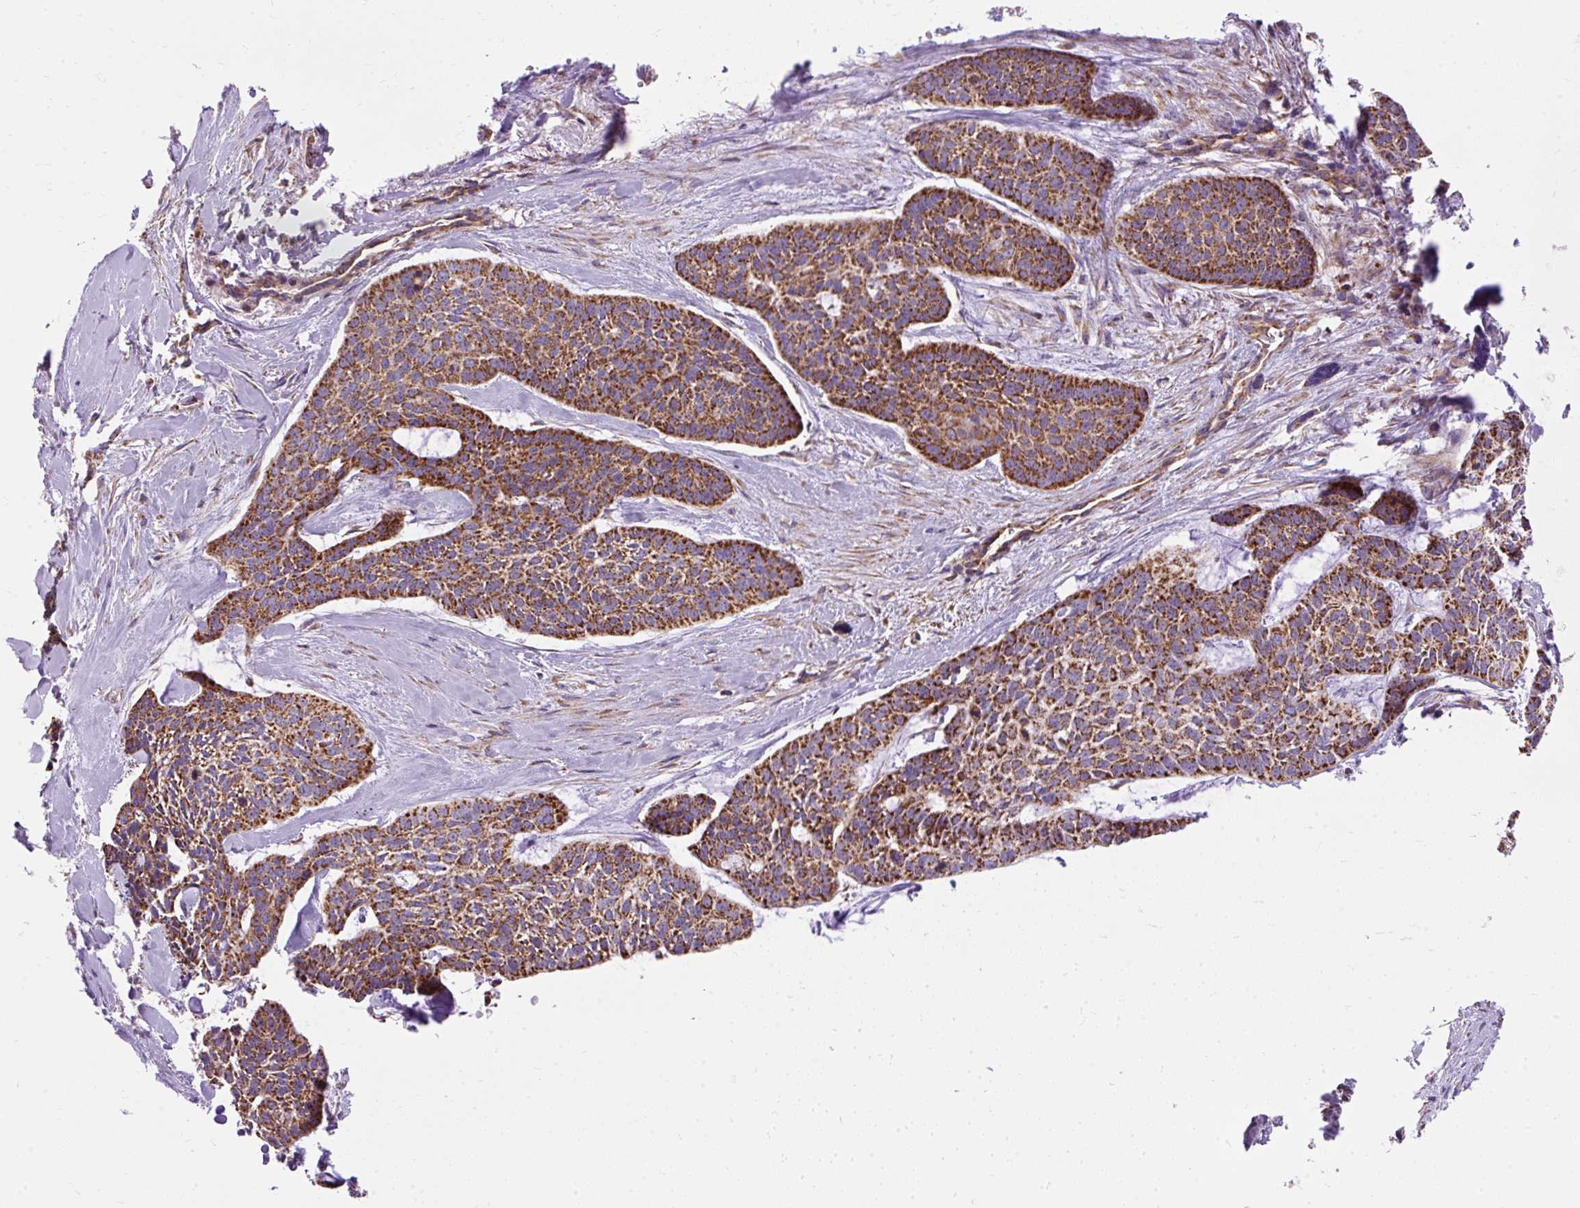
{"staining": {"intensity": "strong", "quantity": ">75%", "location": "cytoplasmic/membranous"}, "tissue": "skin cancer", "cell_type": "Tumor cells", "image_type": "cancer", "snomed": [{"axis": "morphology", "description": "Basal cell carcinoma"}, {"axis": "topography", "description": "Skin"}], "caption": "Approximately >75% of tumor cells in human skin basal cell carcinoma demonstrate strong cytoplasmic/membranous protein expression as visualized by brown immunohistochemical staining.", "gene": "CEP290", "patient": {"sex": "female", "age": 64}}